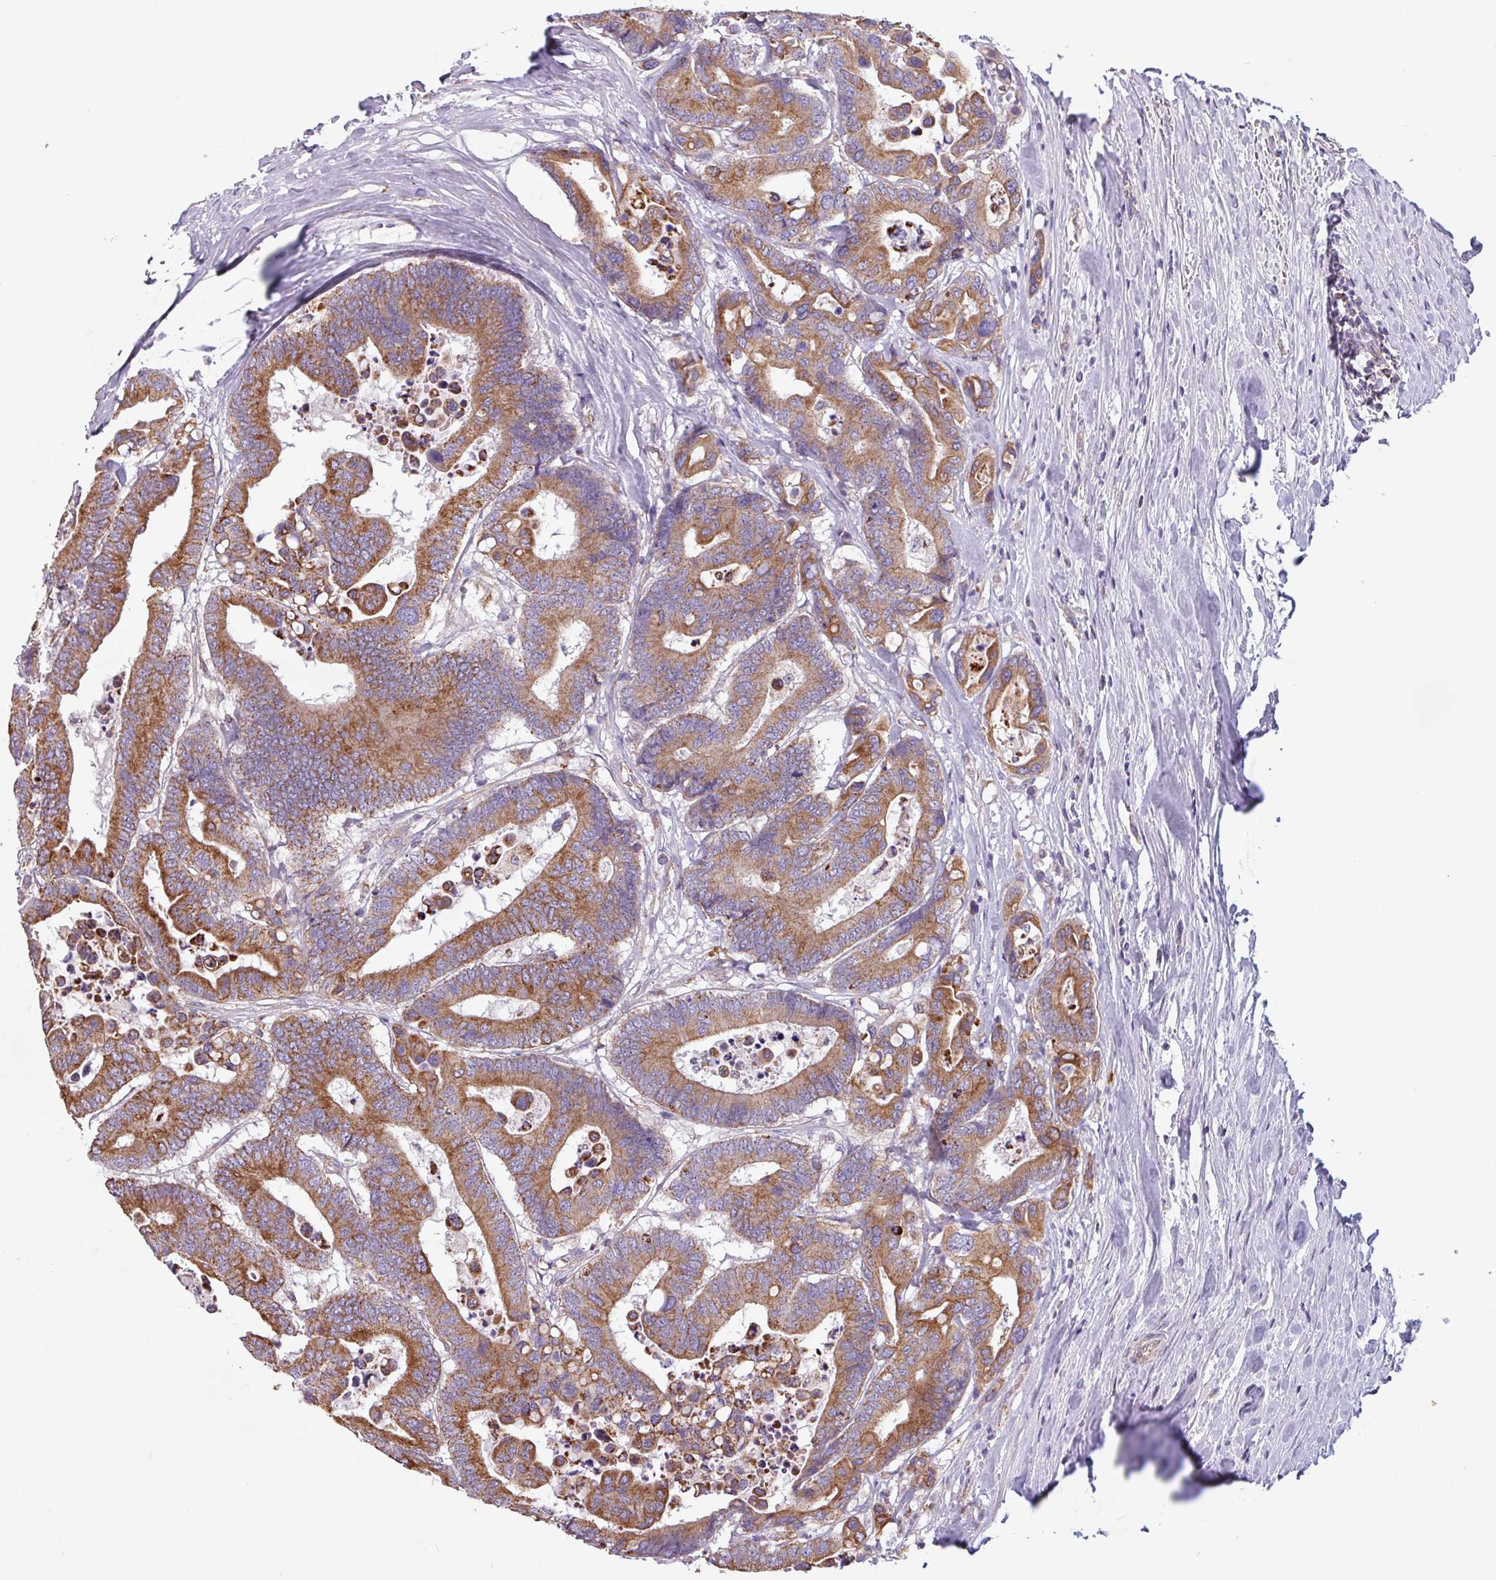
{"staining": {"intensity": "moderate", "quantity": ">75%", "location": "cytoplasmic/membranous"}, "tissue": "colorectal cancer", "cell_type": "Tumor cells", "image_type": "cancer", "snomed": [{"axis": "morphology", "description": "Normal tissue, NOS"}, {"axis": "morphology", "description": "Adenocarcinoma, NOS"}, {"axis": "topography", "description": "Colon"}], "caption": "A high-resolution micrograph shows IHC staining of colorectal adenocarcinoma, which displays moderate cytoplasmic/membranous staining in approximately >75% of tumor cells.", "gene": "CAMK1", "patient": {"sex": "male", "age": 82}}